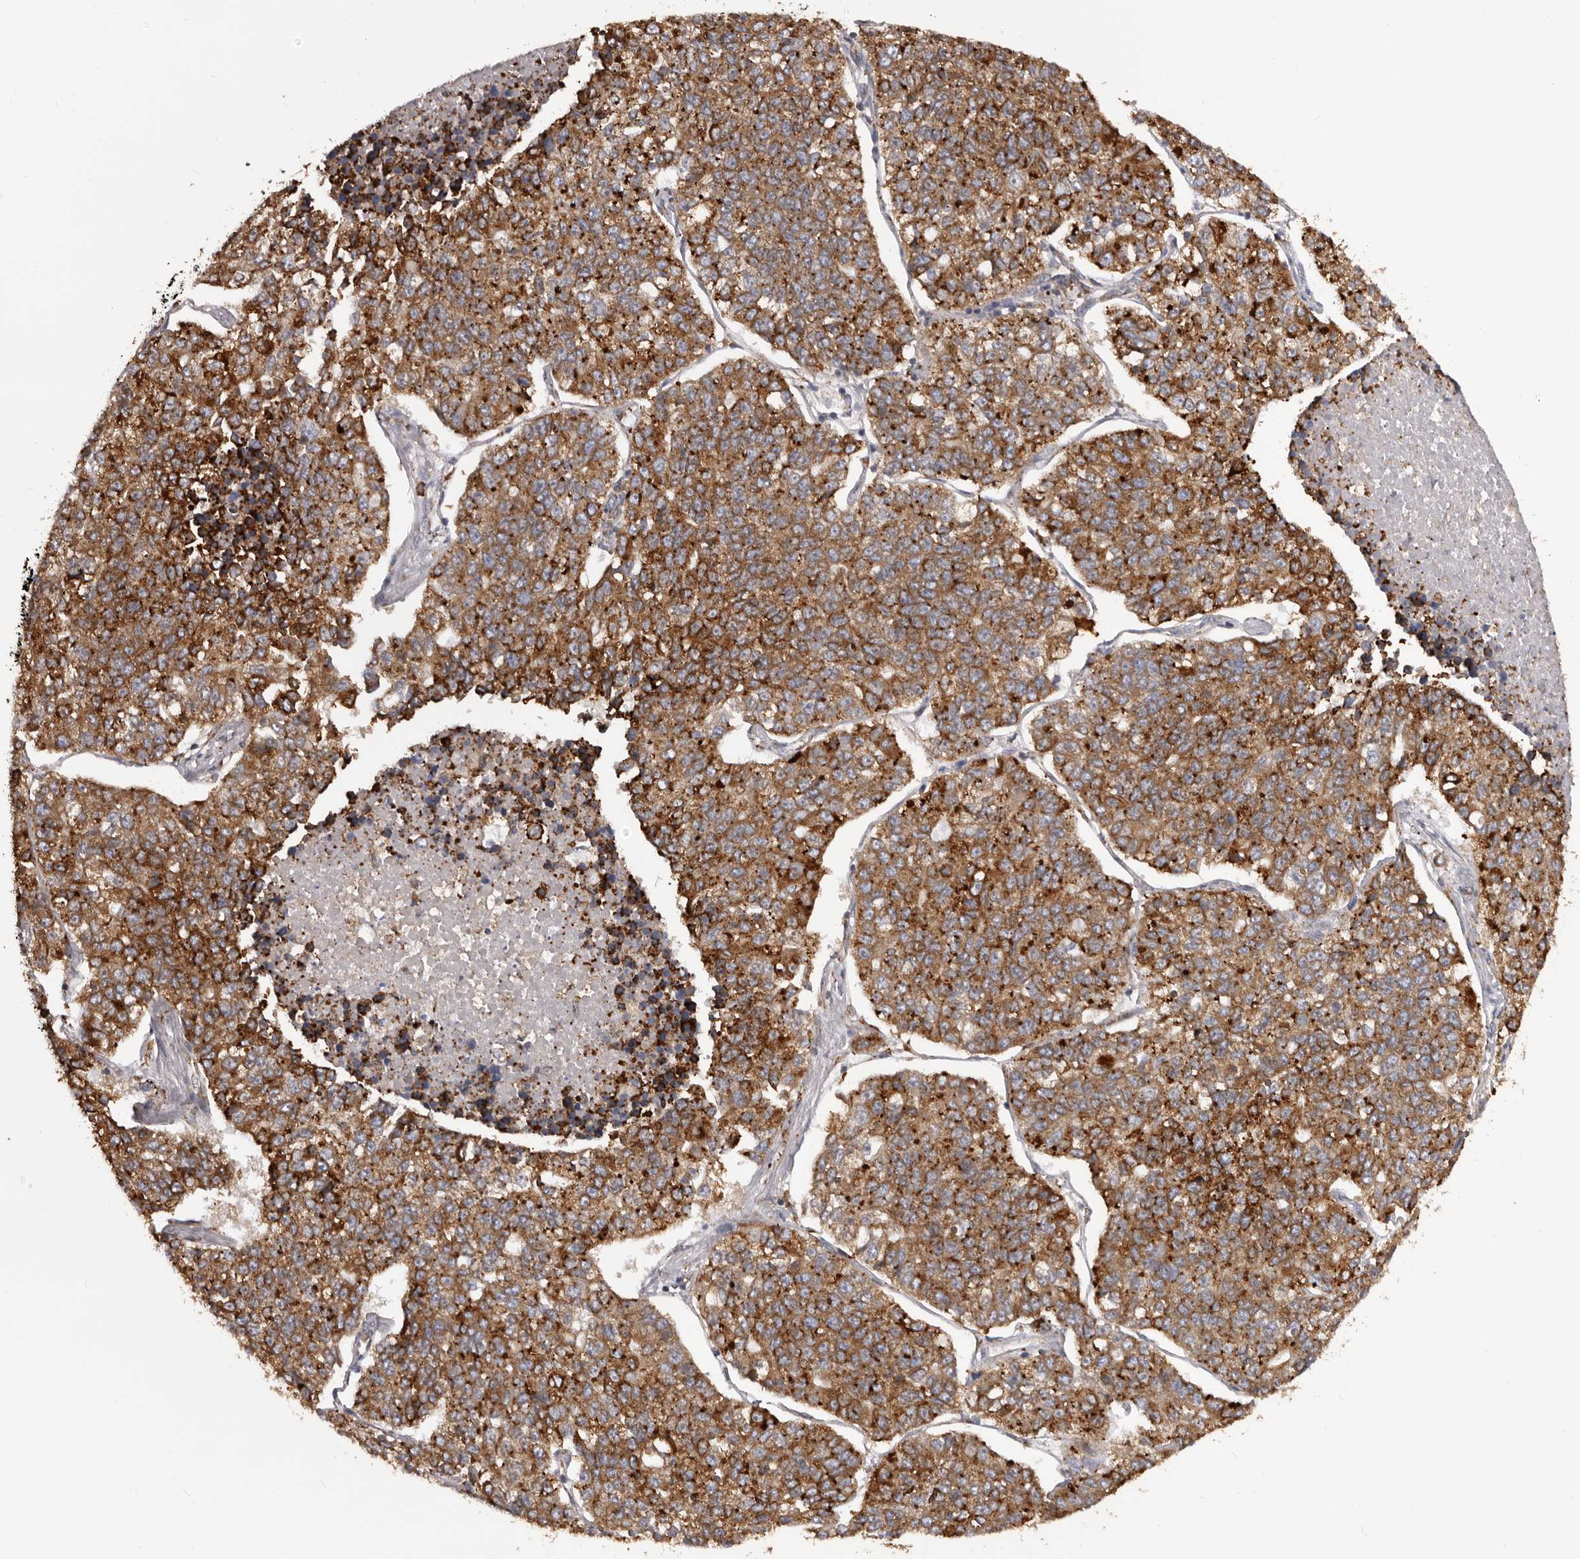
{"staining": {"intensity": "moderate", "quantity": ">75%", "location": "cytoplasmic/membranous"}, "tissue": "lung cancer", "cell_type": "Tumor cells", "image_type": "cancer", "snomed": [{"axis": "morphology", "description": "Adenocarcinoma, NOS"}, {"axis": "topography", "description": "Lung"}], "caption": "Immunohistochemical staining of human lung adenocarcinoma demonstrates medium levels of moderate cytoplasmic/membranous protein expression in approximately >75% of tumor cells.", "gene": "QRSL1", "patient": {"sex": "male", "age": 49}}